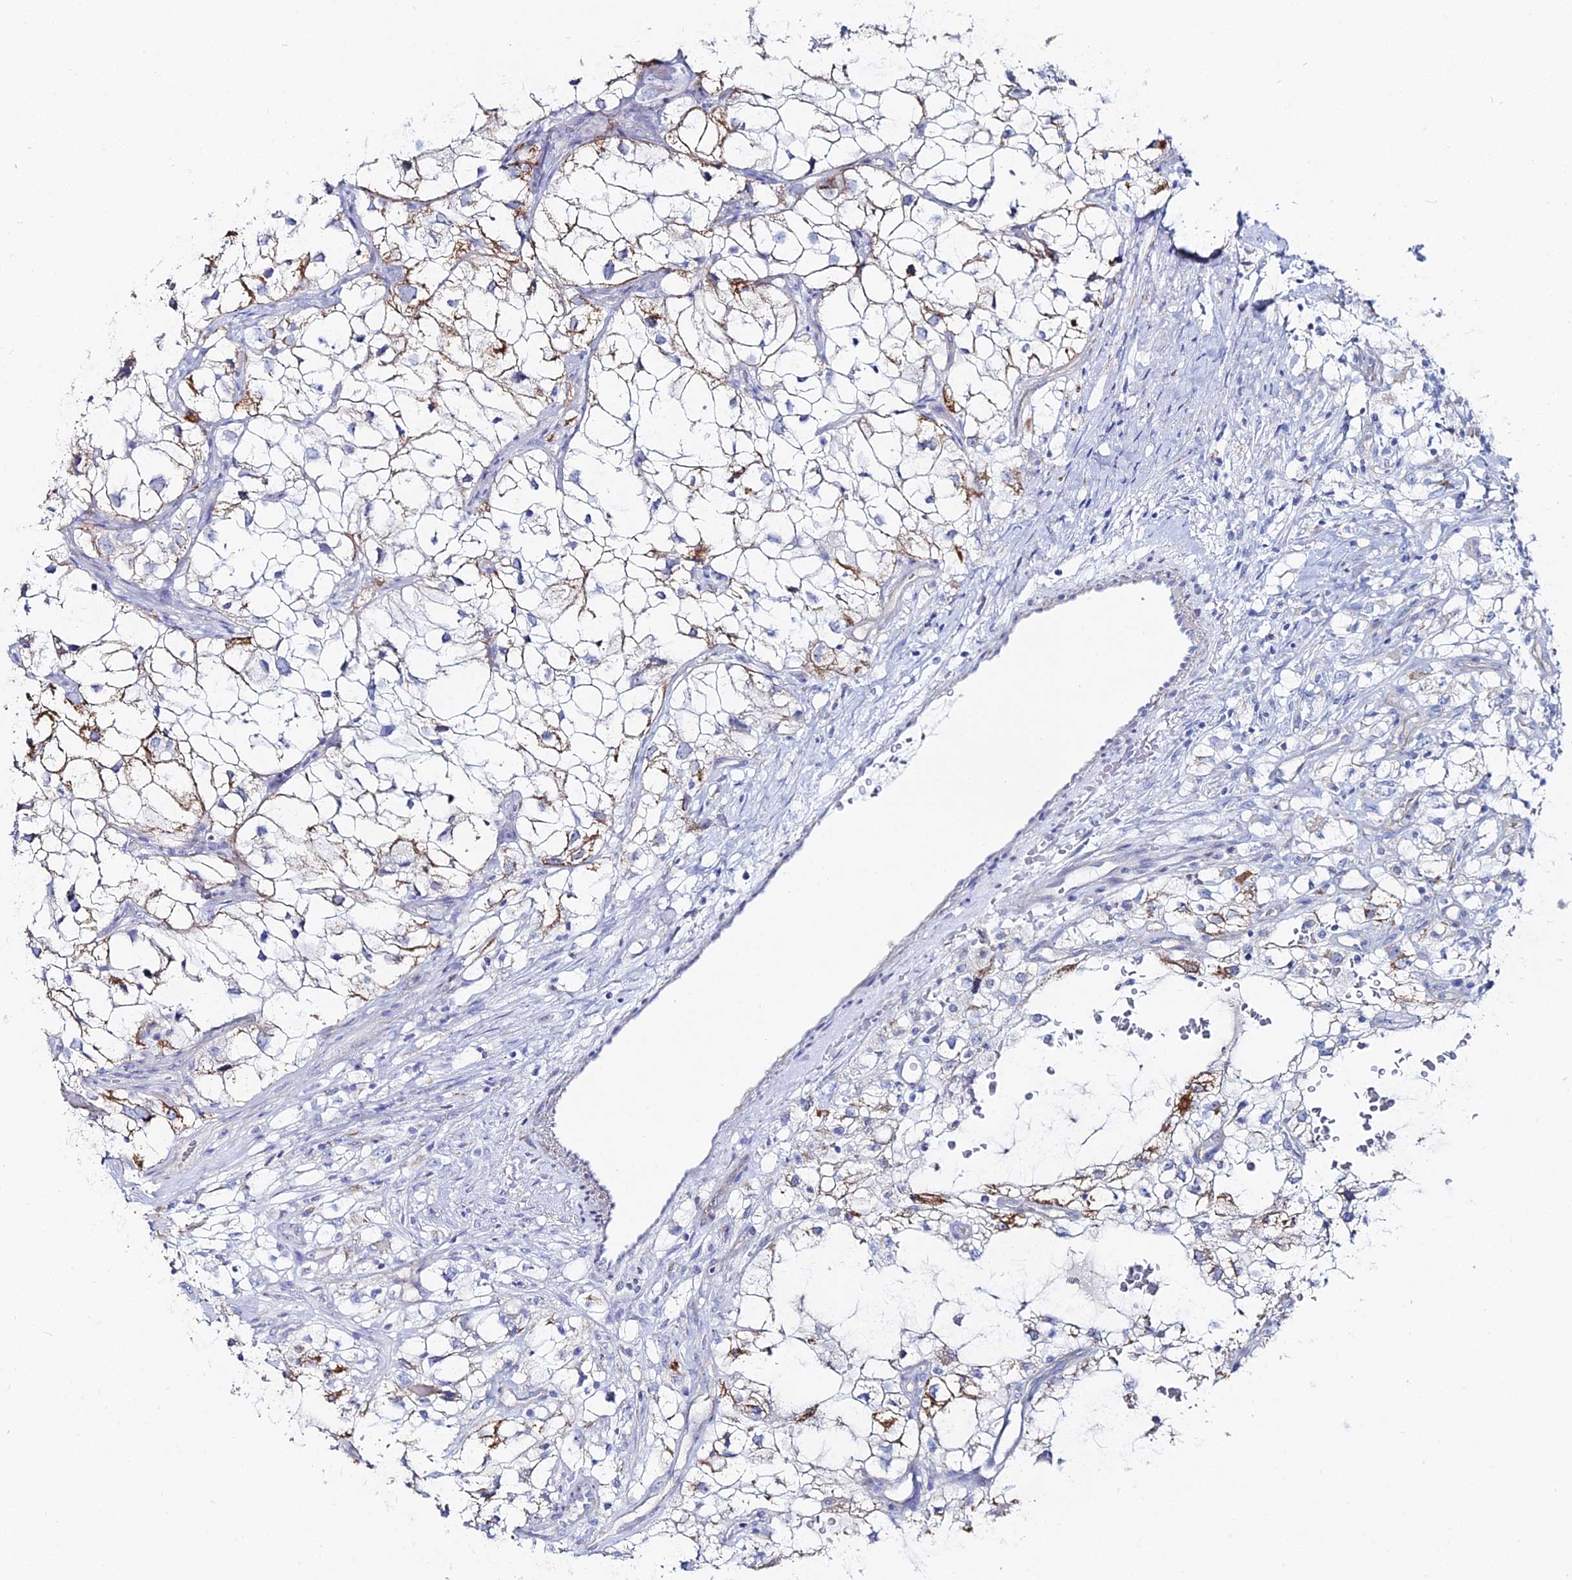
{"staining": {"intensity": "moderate", "quantity": "25%-75%", "location": "cytoplasmic/membranous"}, "tissue": "renal cancer", "cell_type": "Tumor cells", "image_type": "cancer", "snomed": [{"axis": "morphology", "description": "Adenocarcinoma, NOS"}, {"axis": "topography", "description": "Kidney"}], "caption": "Human renal adenocarcinoma stained with a brown dye displays moderate cytoplasmic/membranous positive positivity in approximately 25%-75% of tumor cells.", "gene": "DHX34", "patient": {"sex": "male", "age": 59}}